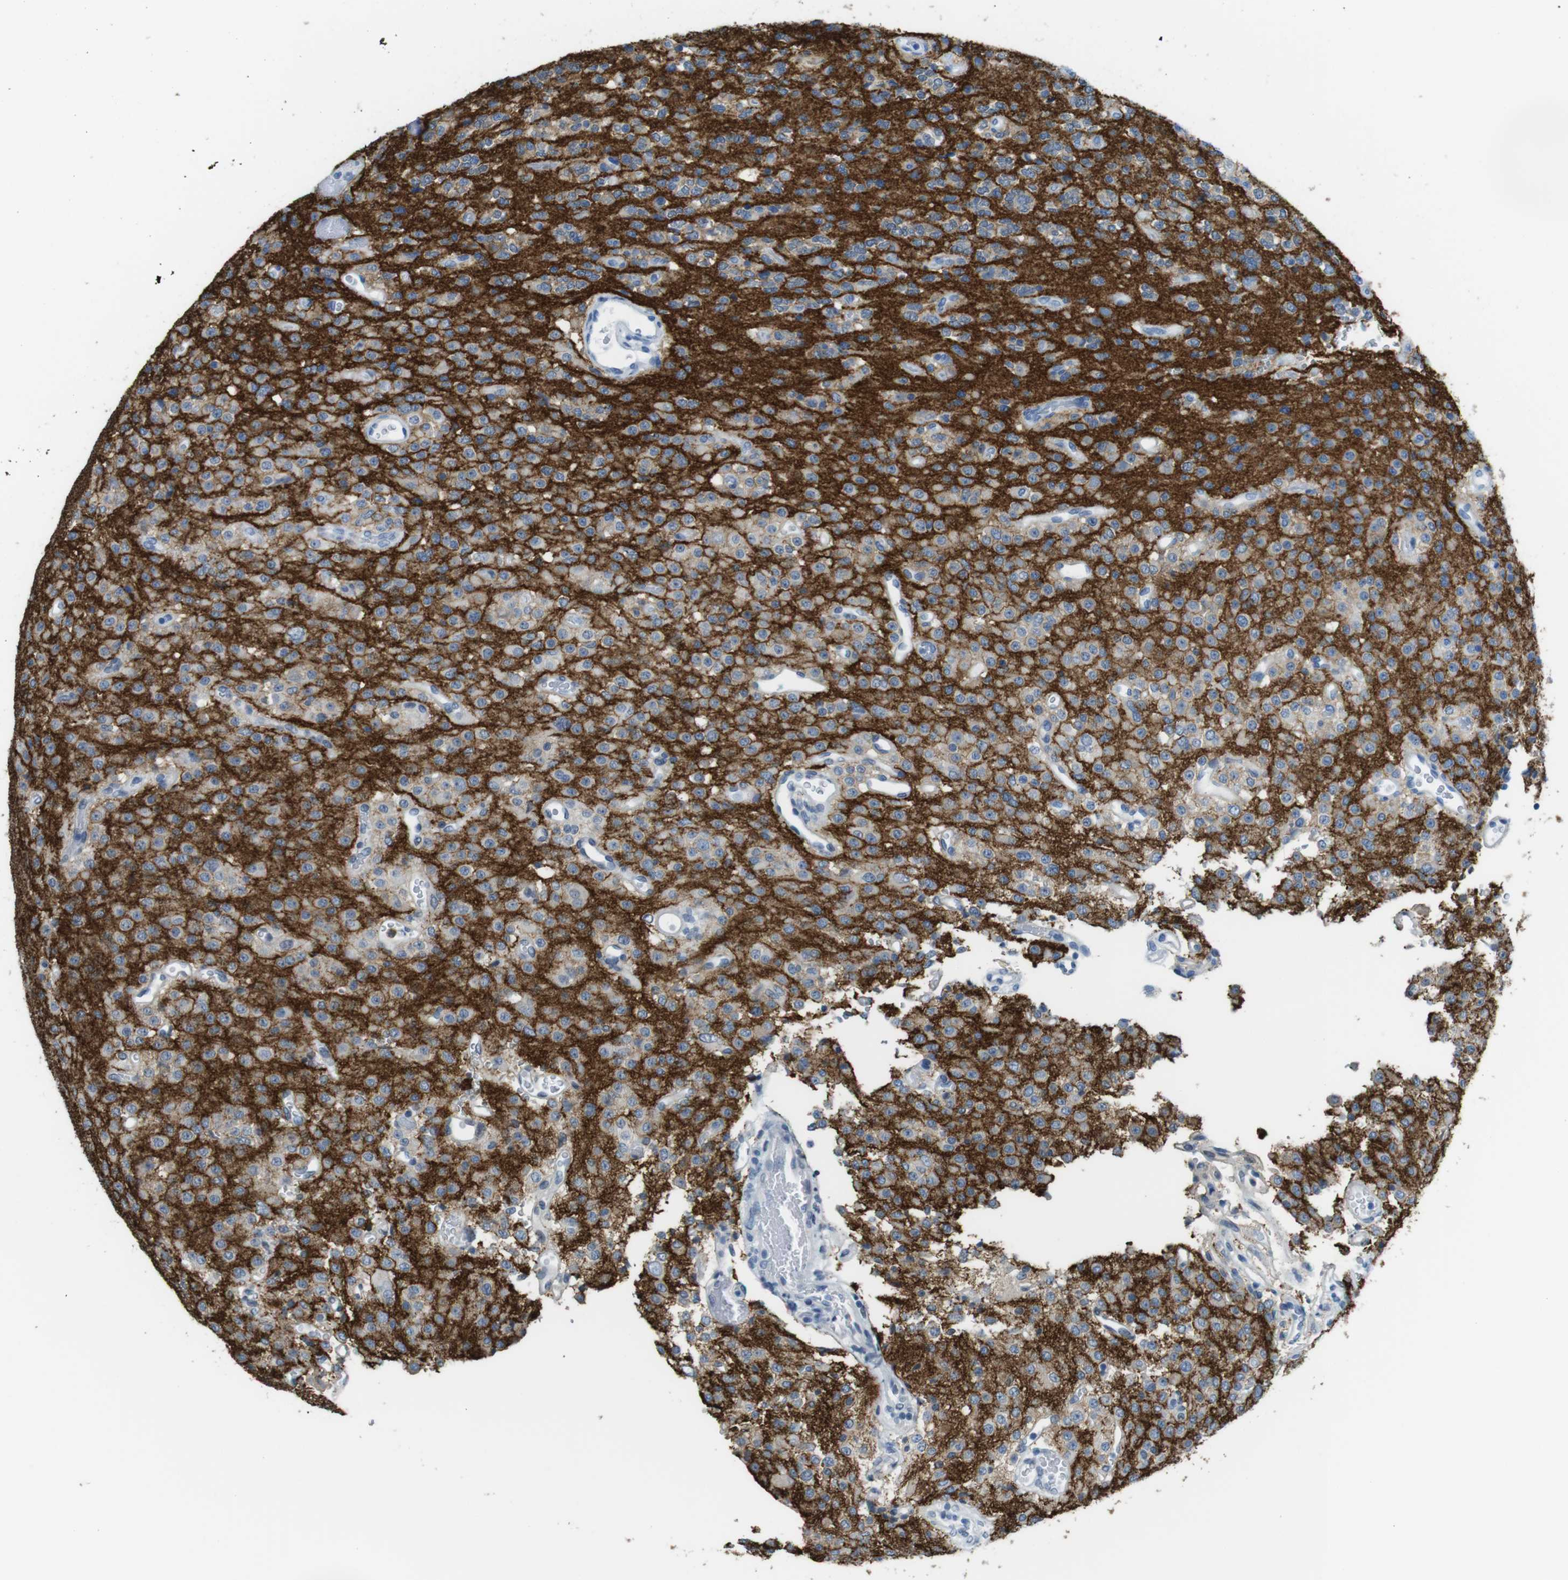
{"staining": {"intensity": "moderate", "quantity": "<25%", "location": "cytoplasmic/membranous"}, "tissue": "glioma", "cell_type": "Tumor cells", "image_type": "cancer", "snomed": [{"axis": "morphology", "description": "Glioma, malignant, Low grade"}, {"axis": "topography", "description": "Brain"}], "caption": "Moderate cytoplasmic/membranous staining for a protein is present in approximately <25% of tumor cells of glioma using IHC.", "gene": "GAP43", "patient": {"sex": "male", "age": 38}}